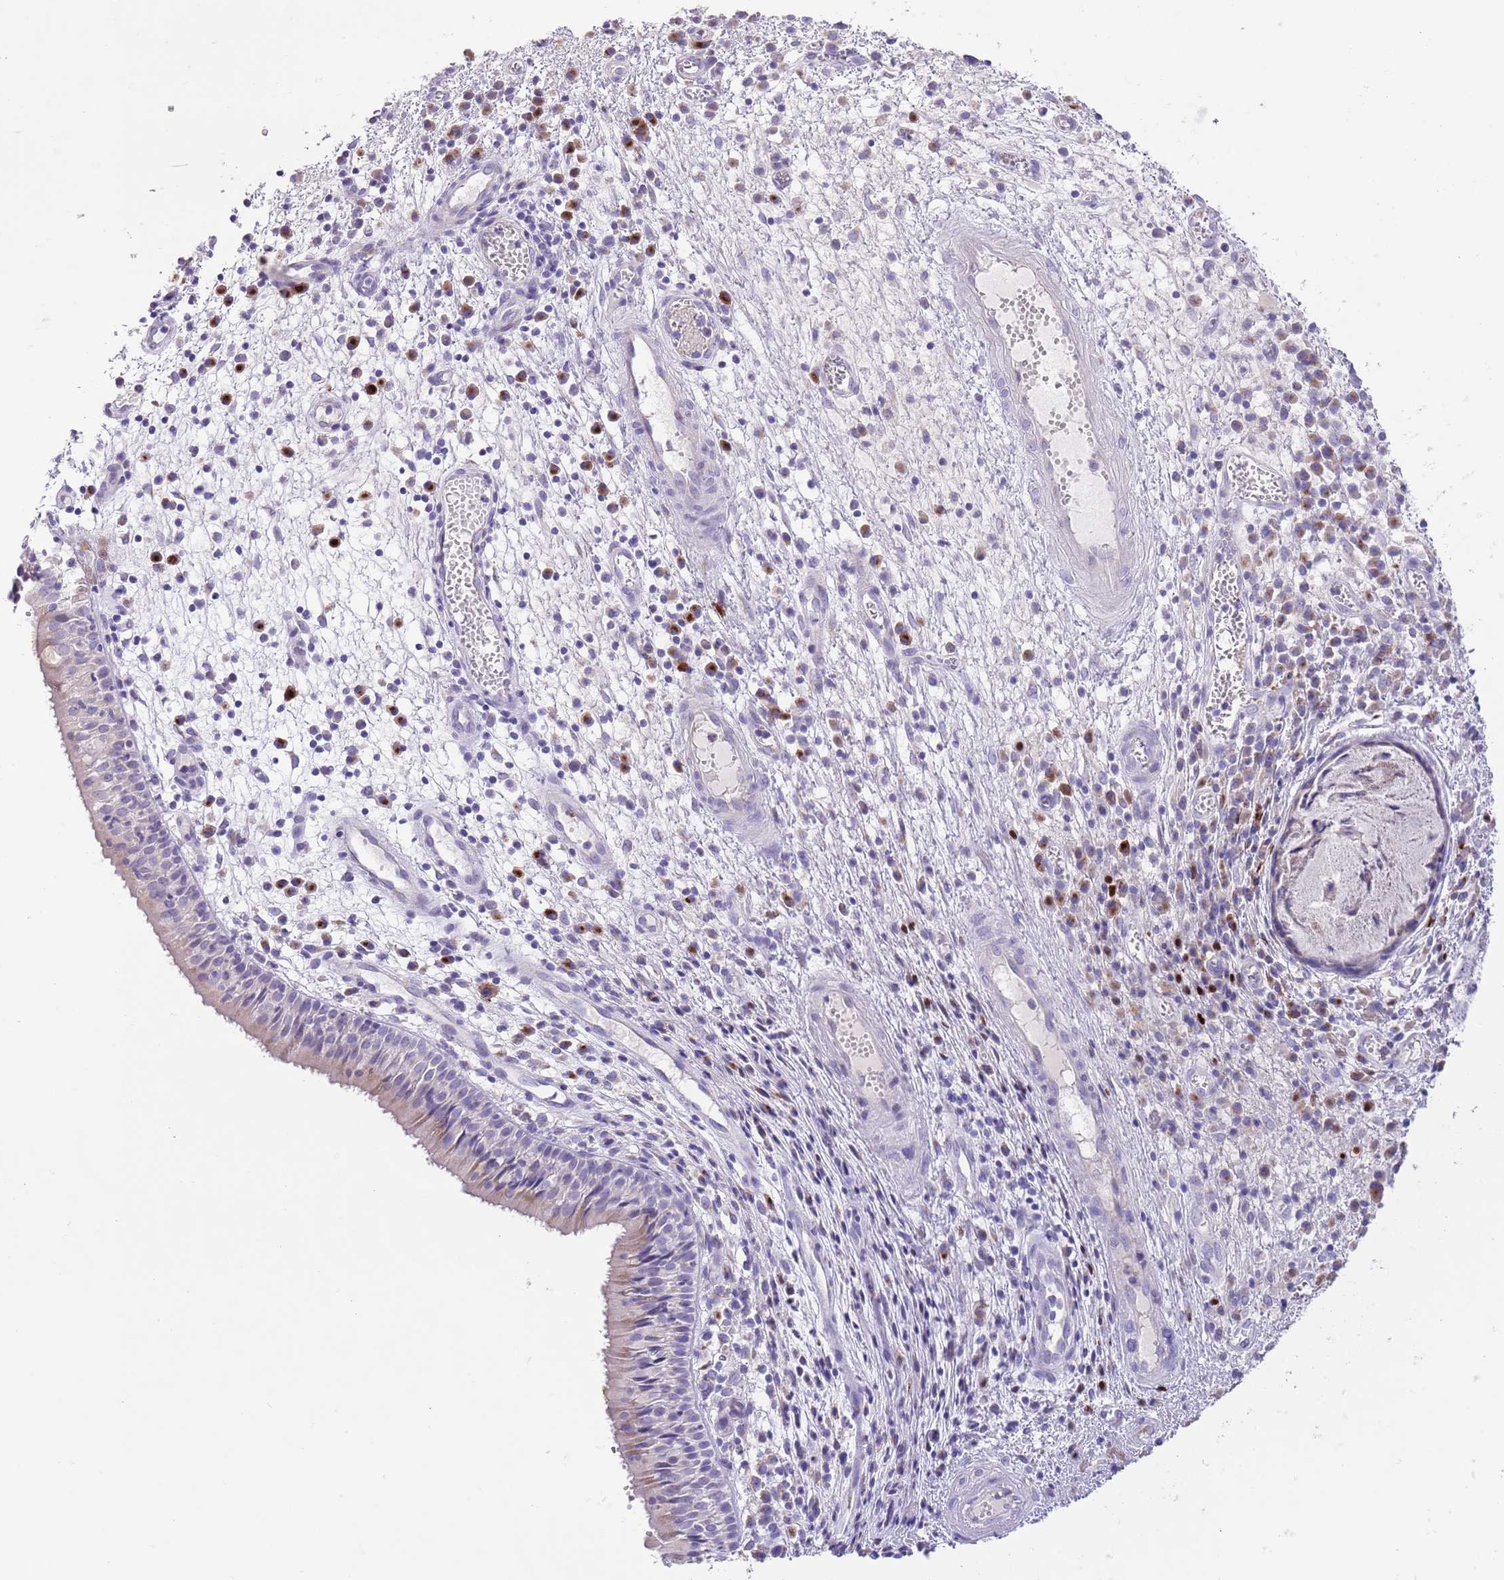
{"staining": {"intensity": "weak", "quantity": "<25%", "location": "cytoplasmic/membranous"}, "tissue": "nasopharynx", "cell_type": "Respiratory epithelial cells", "image_type": "normal", "snomed": [{"axis": "morphology", "description": "Normal tissue, NOS"}, {"axis": "topography", "description": "Nasopharynx"}], "caption": "Immunohistochemical staining of normal nasopharynx shows no significant staining in respiratory epithelial cells. (DAB immunohistochemistry, high magnification).", "gene": "CLEC2A", "patient": {"sex": "female", "age": 63}}